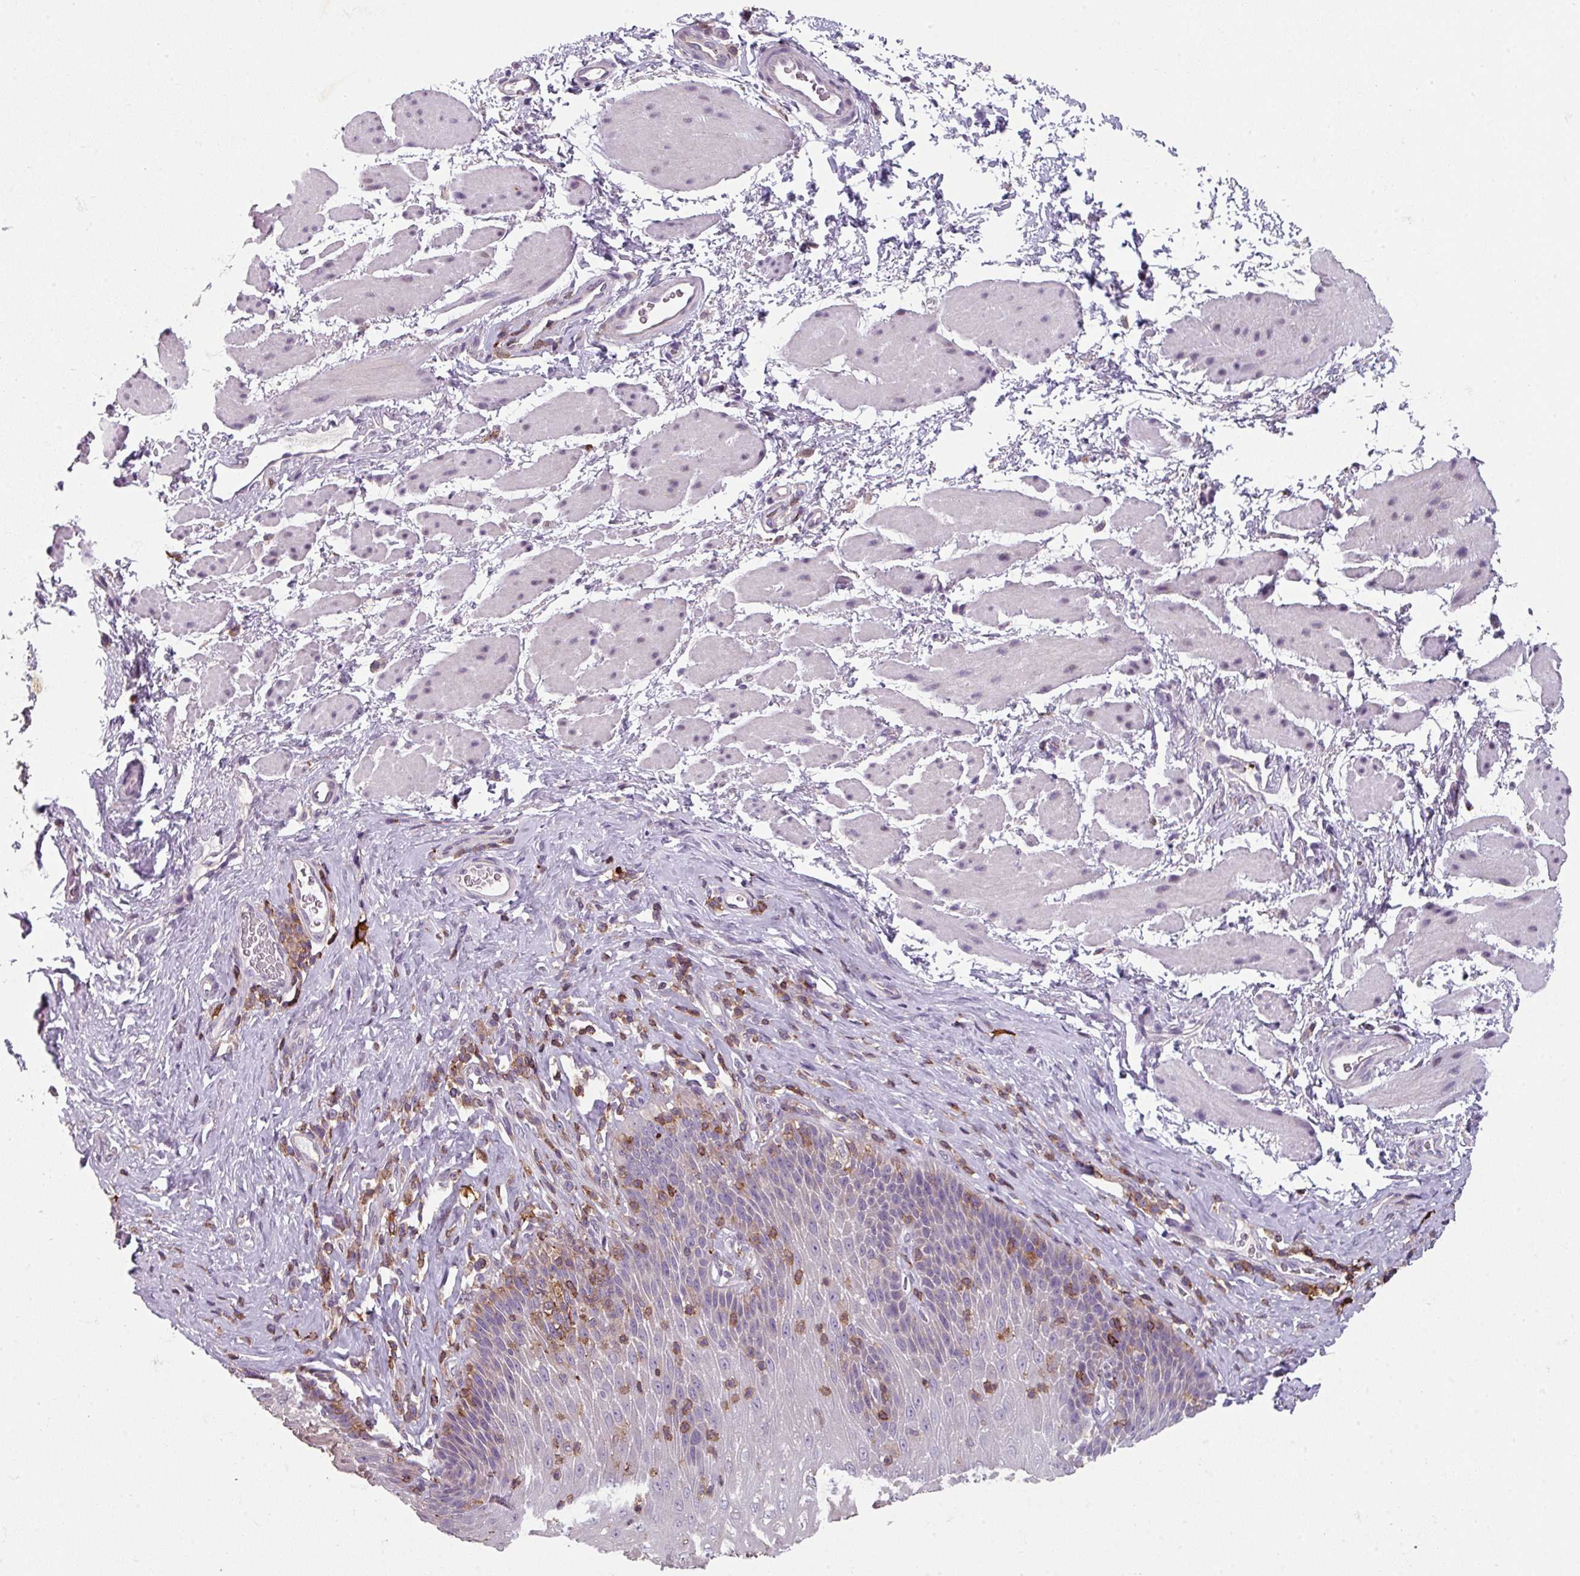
{"staining": {"intensity": "moderate", "quantity": "25%-75%", "location": "cytoplasmic/membranous"}, "tissue": "esophagus", "cell_type": "Squamous epithelial cells", "image_type": "normal", "snomed": [{"axis": "morphology", "description": "Normal tissue, NOS"}, {"axis": "topography", "description": "Esophagus"}], "caption": "This image displays benign esophagus stained with IHC to label a protein in brown. The cytoplasmic/membranous of squamous epithelial cells show moderate positivity for the protein. Nuclei are counter-stained blue.", "gene": "NEDD9", "patient": {"sex": "female", "age": 61}}